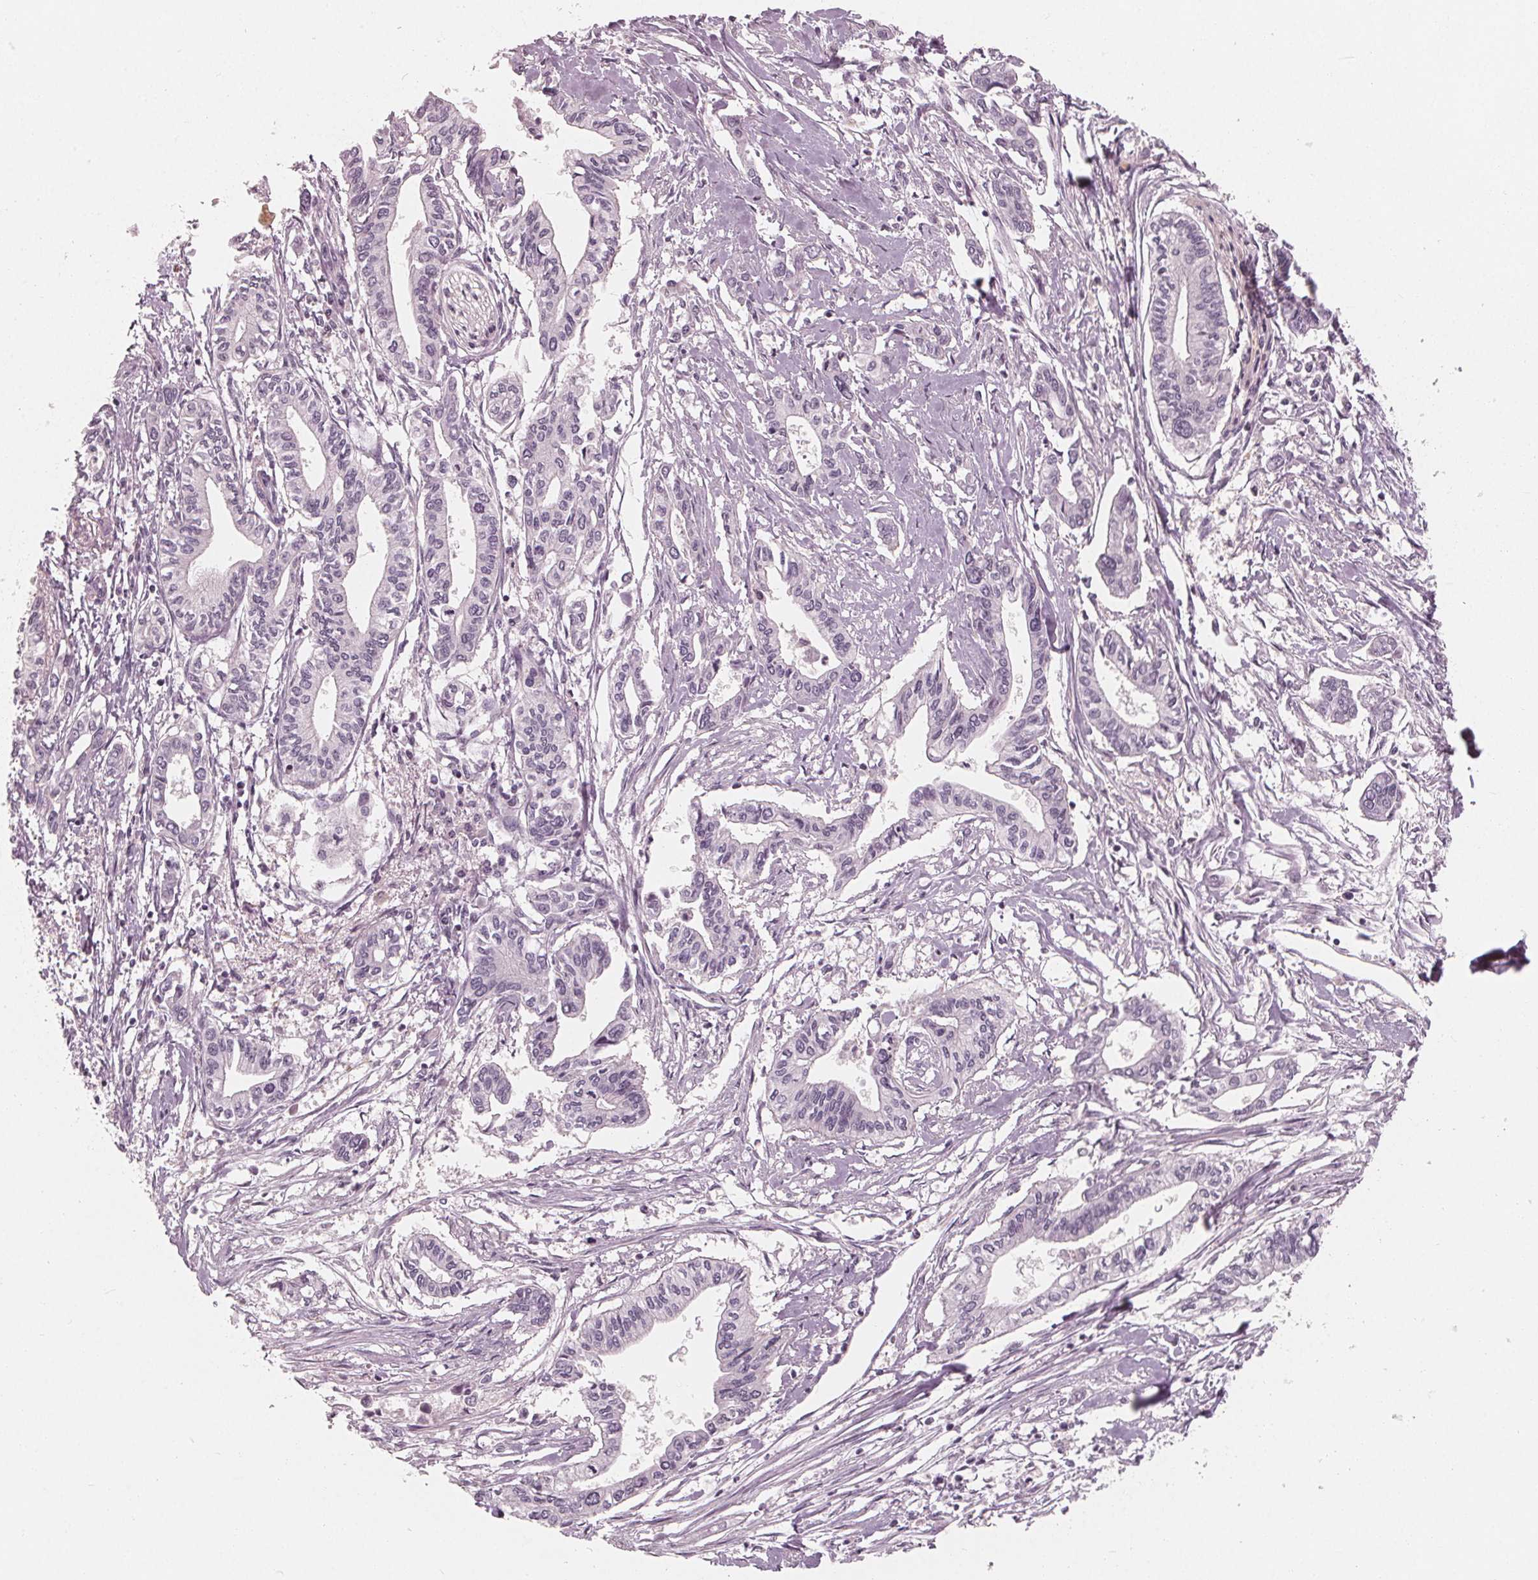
{"staining": {"intensity": "negative", "quantity": "none", "location": "none"}, "tissue": "pancreatic cancer", "cell_type": "Tumor cells", "image_type": "cancer", "snomed": [{"axis": "morphology", "description": "Adenocarcinoma, NOS"}, {"axis": "topography", "description": "Pancreas"}], "caption": "Immunohistochemistry image of neoplastic tissue: human pancreatic adenocarcinoma stained with DAB (3,3'-diaminobenzidine) demonstrates no significant protein positivity in tumor cells.", "gene": "SAT2", "patient": {"sex": "male", "age": 60}}